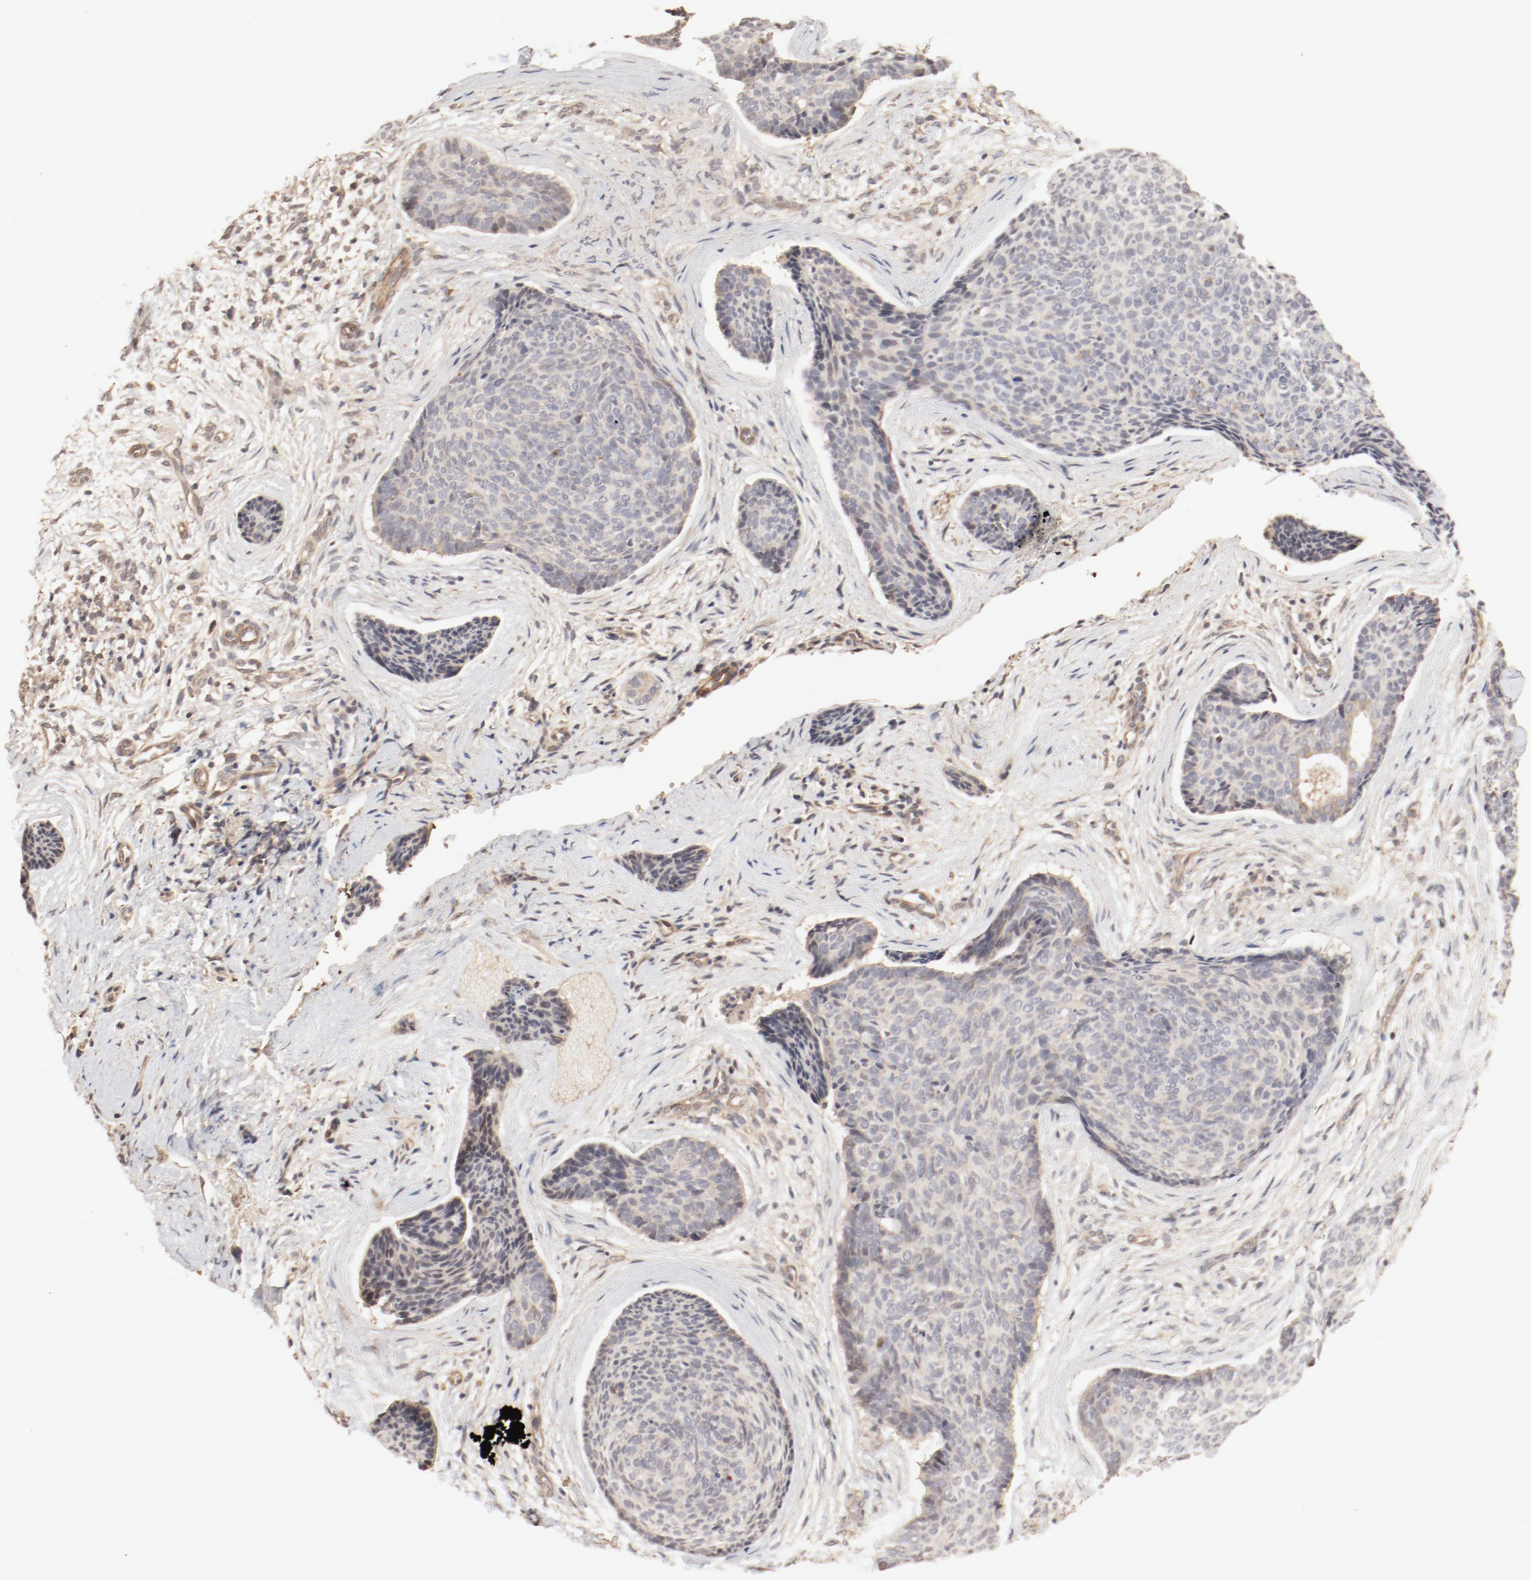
{"staining": {"intensity": "weak", "quantity": ">75%", "location": "cytoplasmic/membranous"}, "tissue": "skin cancer", "cell_type": "Tumor cells", "image_type": "cancer", "snomed": [{"axis": "morphology", "description": "Normal tissue, NOS"}, {"axis": "morphology", "description": "Basal cell carcinoma"}, {"axis": "topography", "description": "Skin"}], "caption": "Skin cancer stained with DAB (3,3'-diaminobenzidine) immunohistochemistry (IHC) demonstrates low levels of weak cytoplasmic/membranous staining in about >75% of tumor cells.", "gene": "IL3RA", "patient": {"sex": "female", "age": 57}}